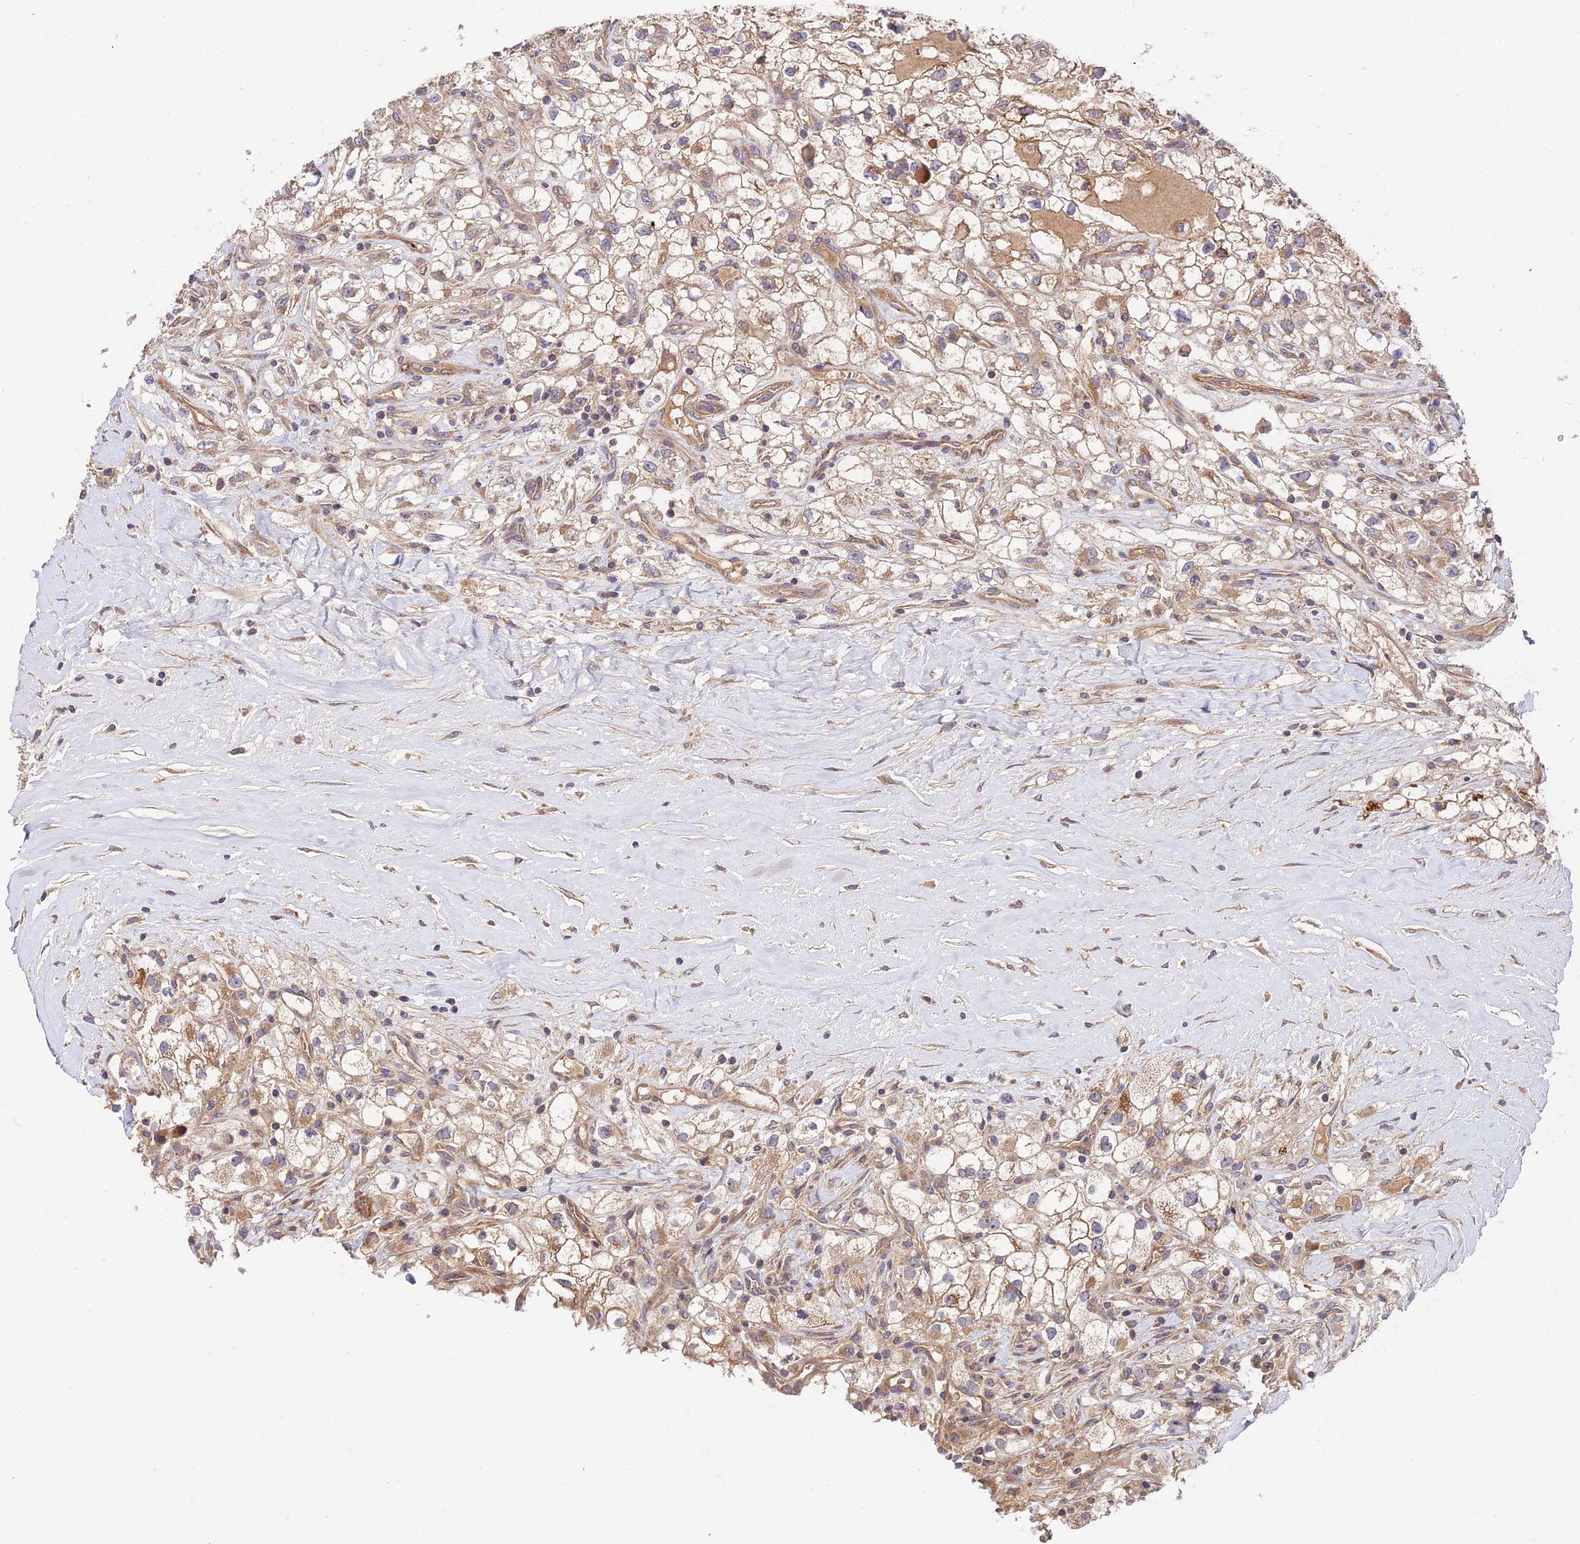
{"staining": {"intensity": "weak", "quantity": "25%-75%", "location": "cytoplasmic/membranous"}, "tissue": "renal cancer", "cell_type": "Tumor cells", "image_type": "cancer", "snomed": [{"axis": "morphology", "description": "Adenocarcinoma, NOS"}, {"axis": "topography", "description": "Kidney"}], "caption": "A brown stain labels weak cytoplasmic/membranous expression of a protein in renal adenocarcinoma tumor cells.", "gene": "C3orf20", "patient": {"sex": "male", "age": 59}}